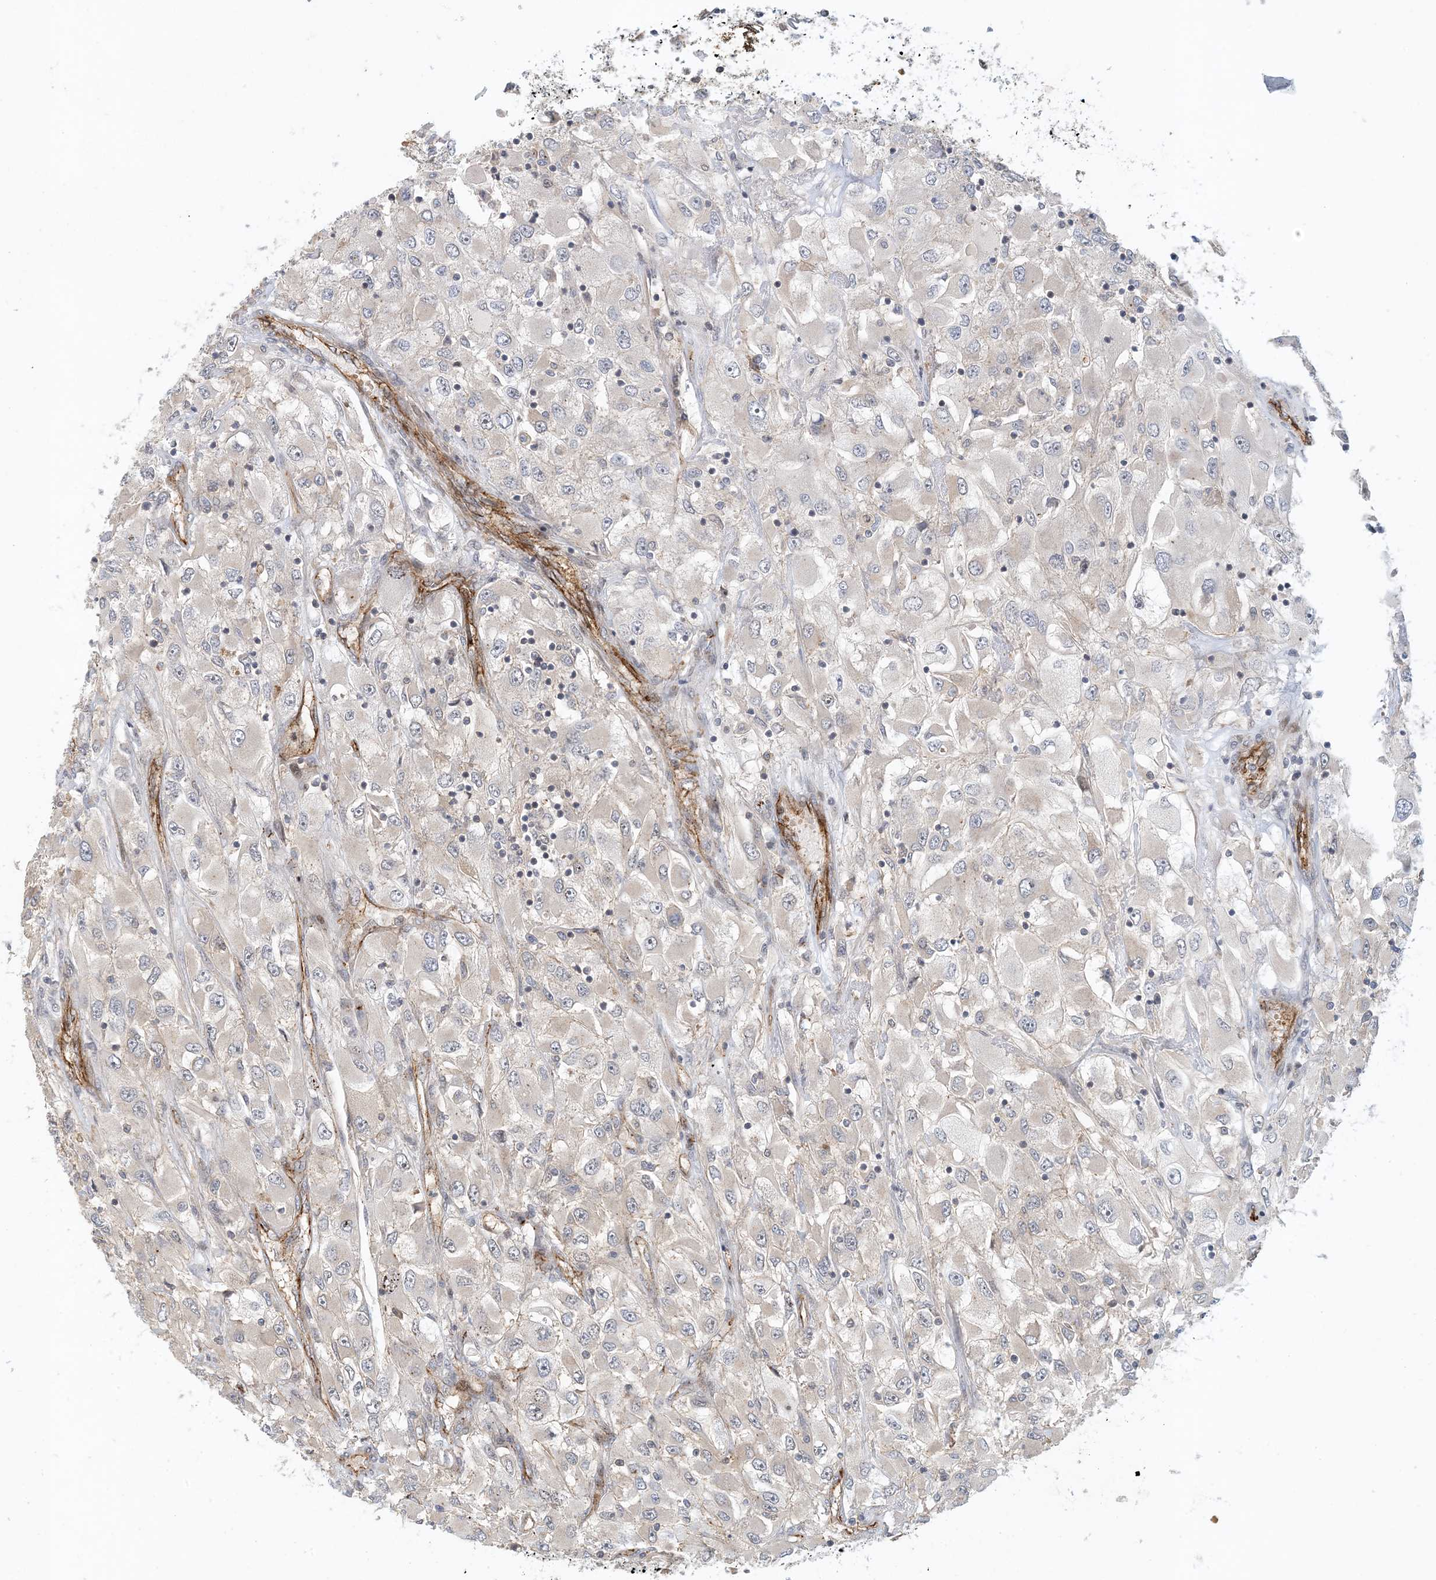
{"staining": {"intensity": "negative", "quantity": "none", "location": "none"}, "tissue": "renal cancer", "cell_type": "Tumor cells", "image_type": "cancer", "snomed": [{"axis": "morphology", "description": "Adenocarcinoma, NOS"}, {"axis": "topography", "description": "Kidney"}], "caption": "Tumor cells show no significant positivity in renal cancer.", "gene": "MAPKBP1", "patient": {"sex": "female", "age": 52}}